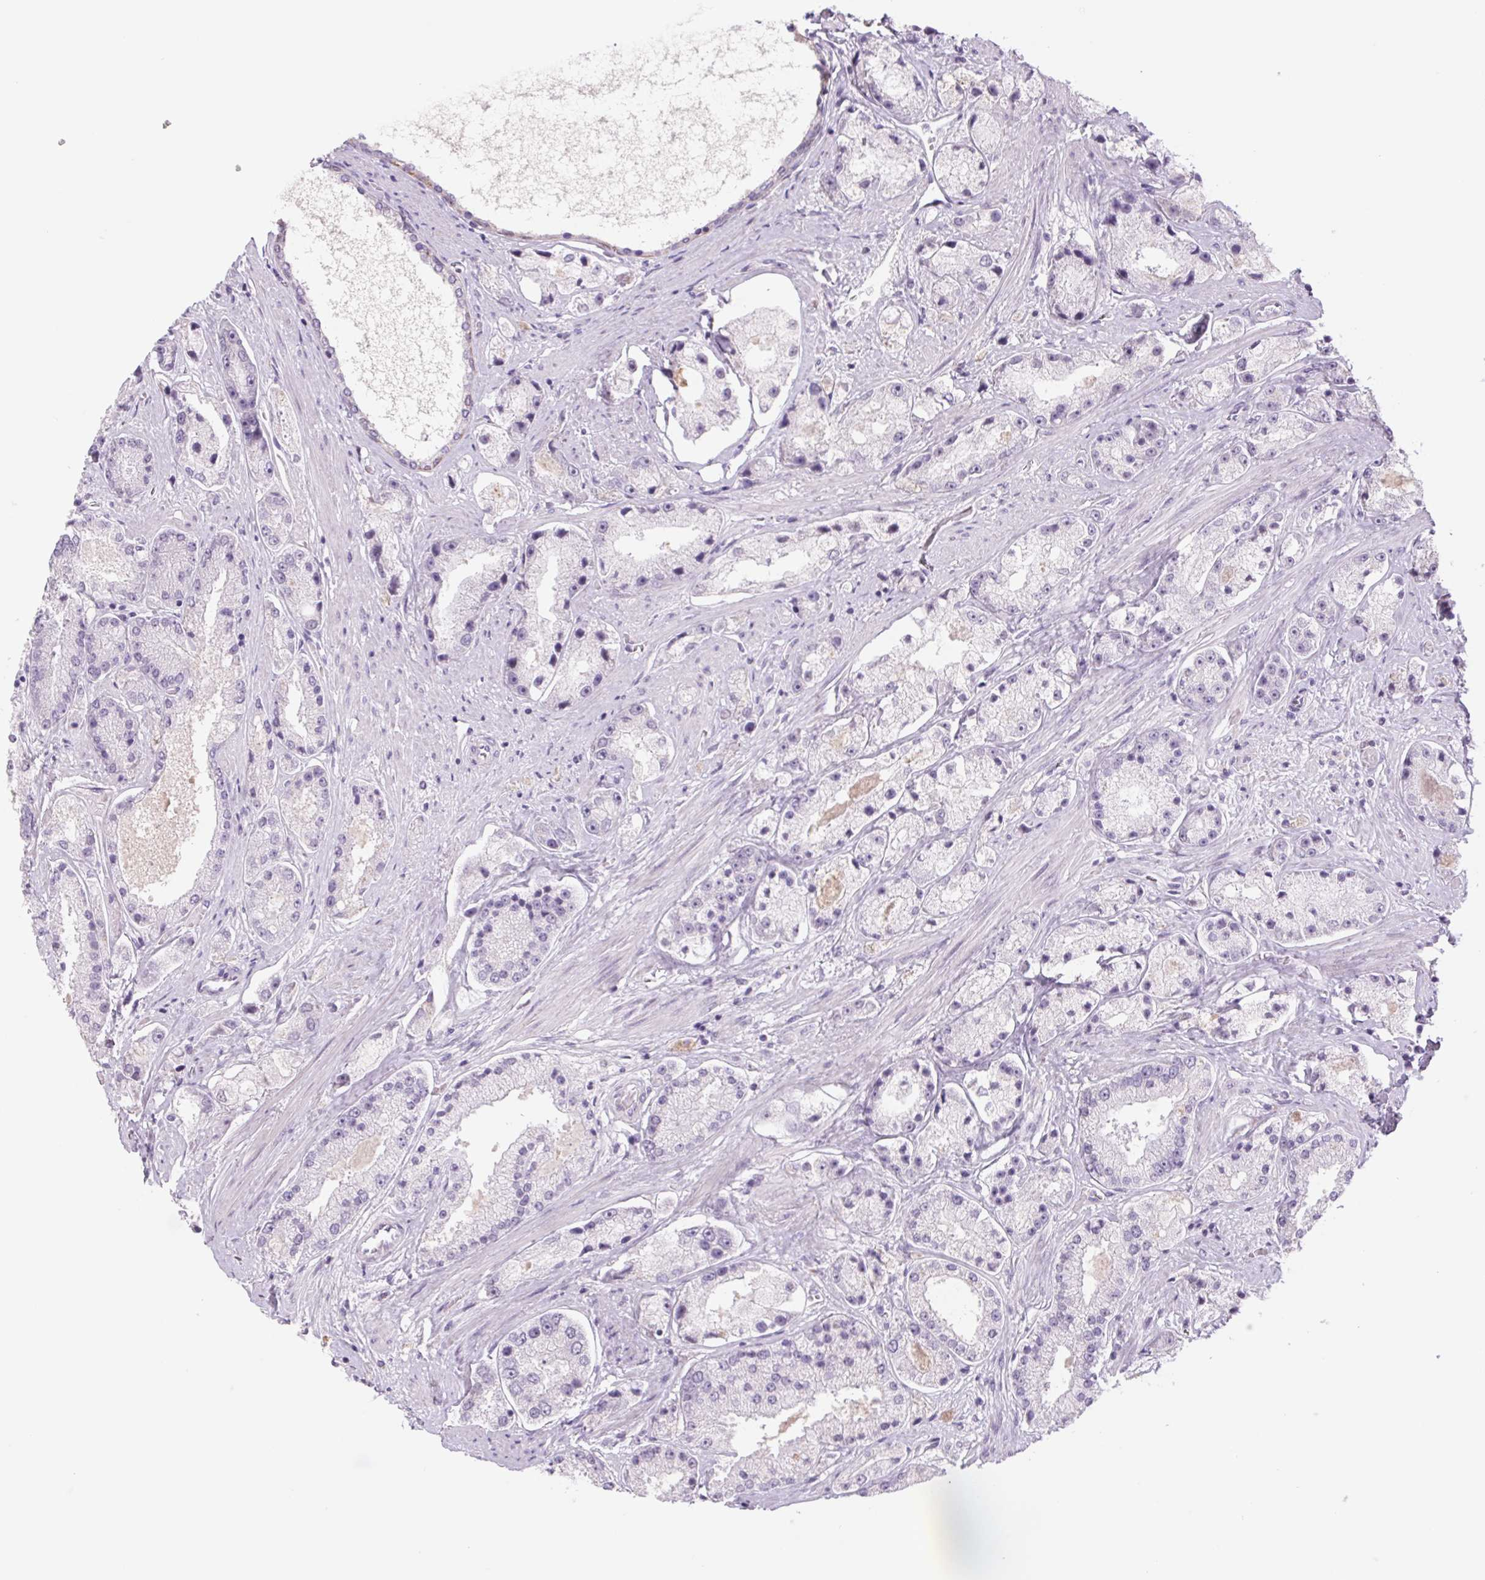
{"staining": {"intensity": "negative", "quantity": "none", "location": "none"}, "tissue": "prostate cancer", "cell_type": "Tumor cells", "image_type": "cancer", "snomed": [{"axis": "morphology", "description": "Adenocarcinoma, High grade"}, {"axis": "topography", "description": "Prostate"}], "caption": "The histopathology image displays no significant positivity in tumor cells of prostate cancer (high-grade adenocarcinoma).", "gene": "KRT1", "patient": {"sex": "male", "age": 67}}